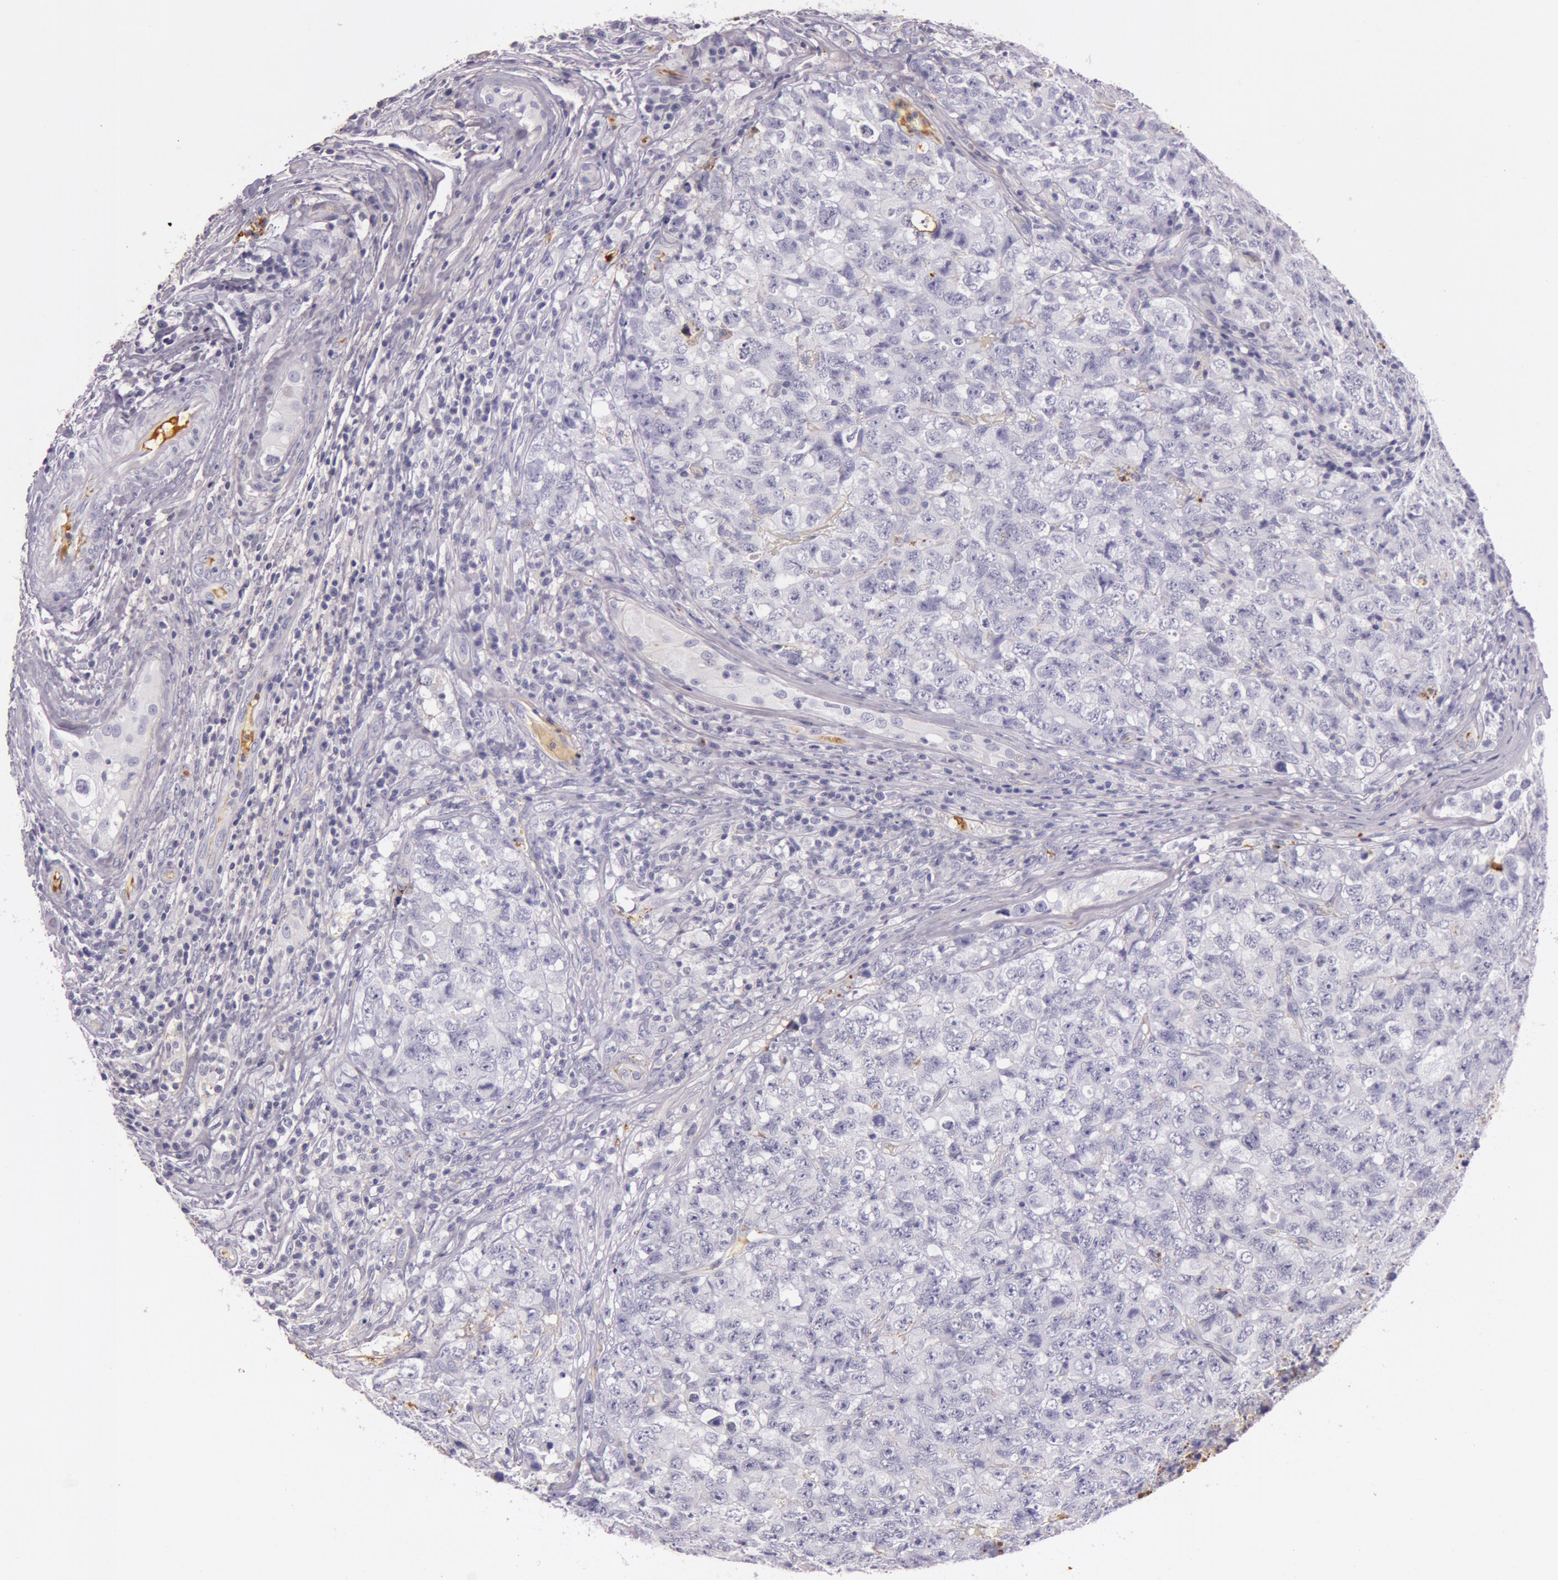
{"staining": {"intensity": "negative", "quantity": "none", "location": "none"}, "tissue": "testis cancer", "cell_type": "Tumor cells", "image_type": "cancer", "snomed": [{"axis": "morphology", "description": "Carcinoma, Embryonal, NOS"}, {"axis": "topography", "description": "Testis"}], "caption": "Immunohistochemical staining of human embryonal carcinoma (testis) reveals no significant positivity in tumor cells.", "gene": "C4BPA", "patient": {"sex": "male", "age": 31}}